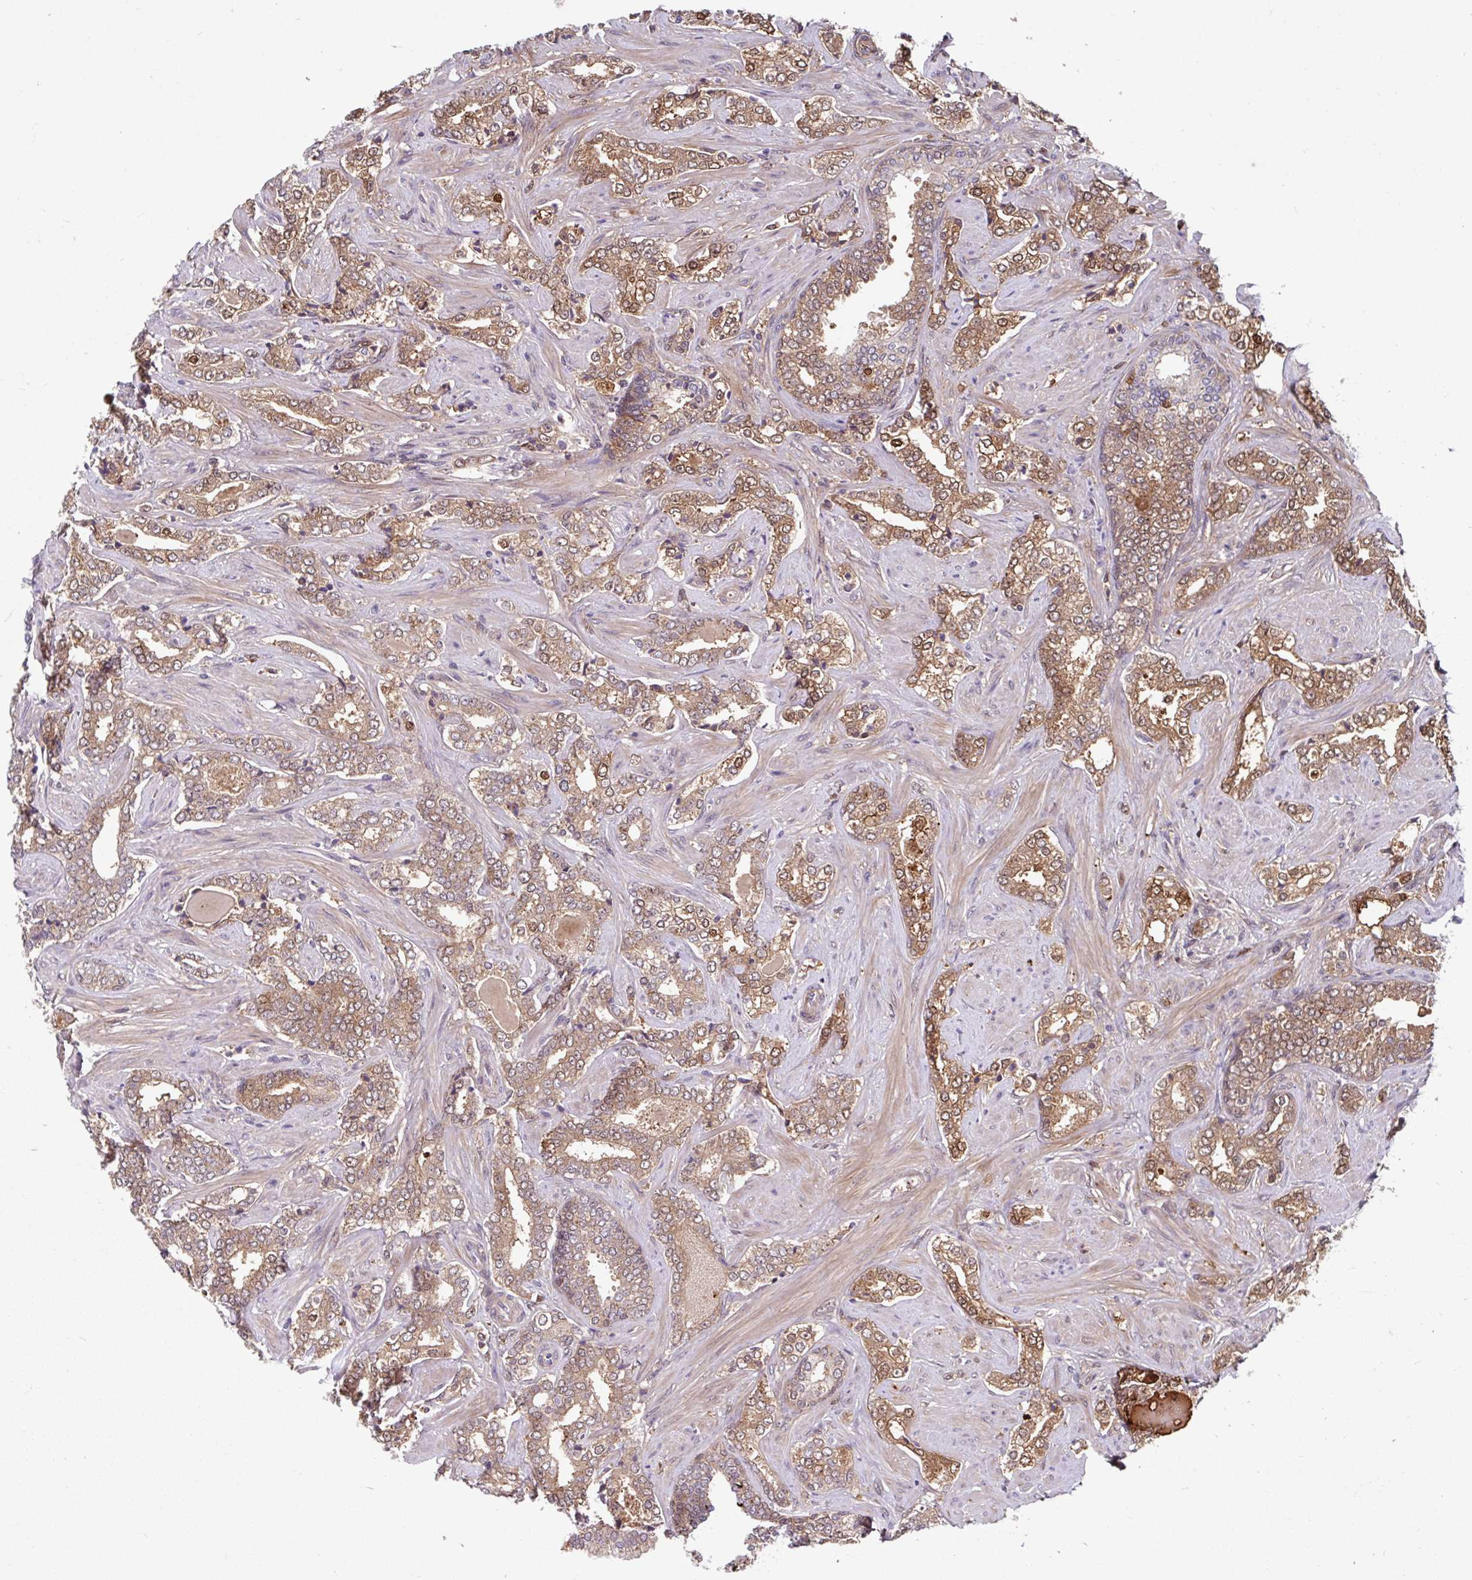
{"staining": {"intensity": "moderate", "quantity": ">75%", "location": "cytoplasmic/membranous,nuclear"}, "tissue": "prostate cancer", "cell_type": "Tumor cells", "image_type": "cancer", "snomed": [{"axis": "morphology", "description": "Adenocarcinoma, High grade"}, {"axis": "topography", "description": "Prostate"}], "caption": "Human prostate cancer stained with a protein marker demonstrates moderate staining in tumor cells.", "gene": "BLVRA", "patient": {"sex": "male", "age": 60}}